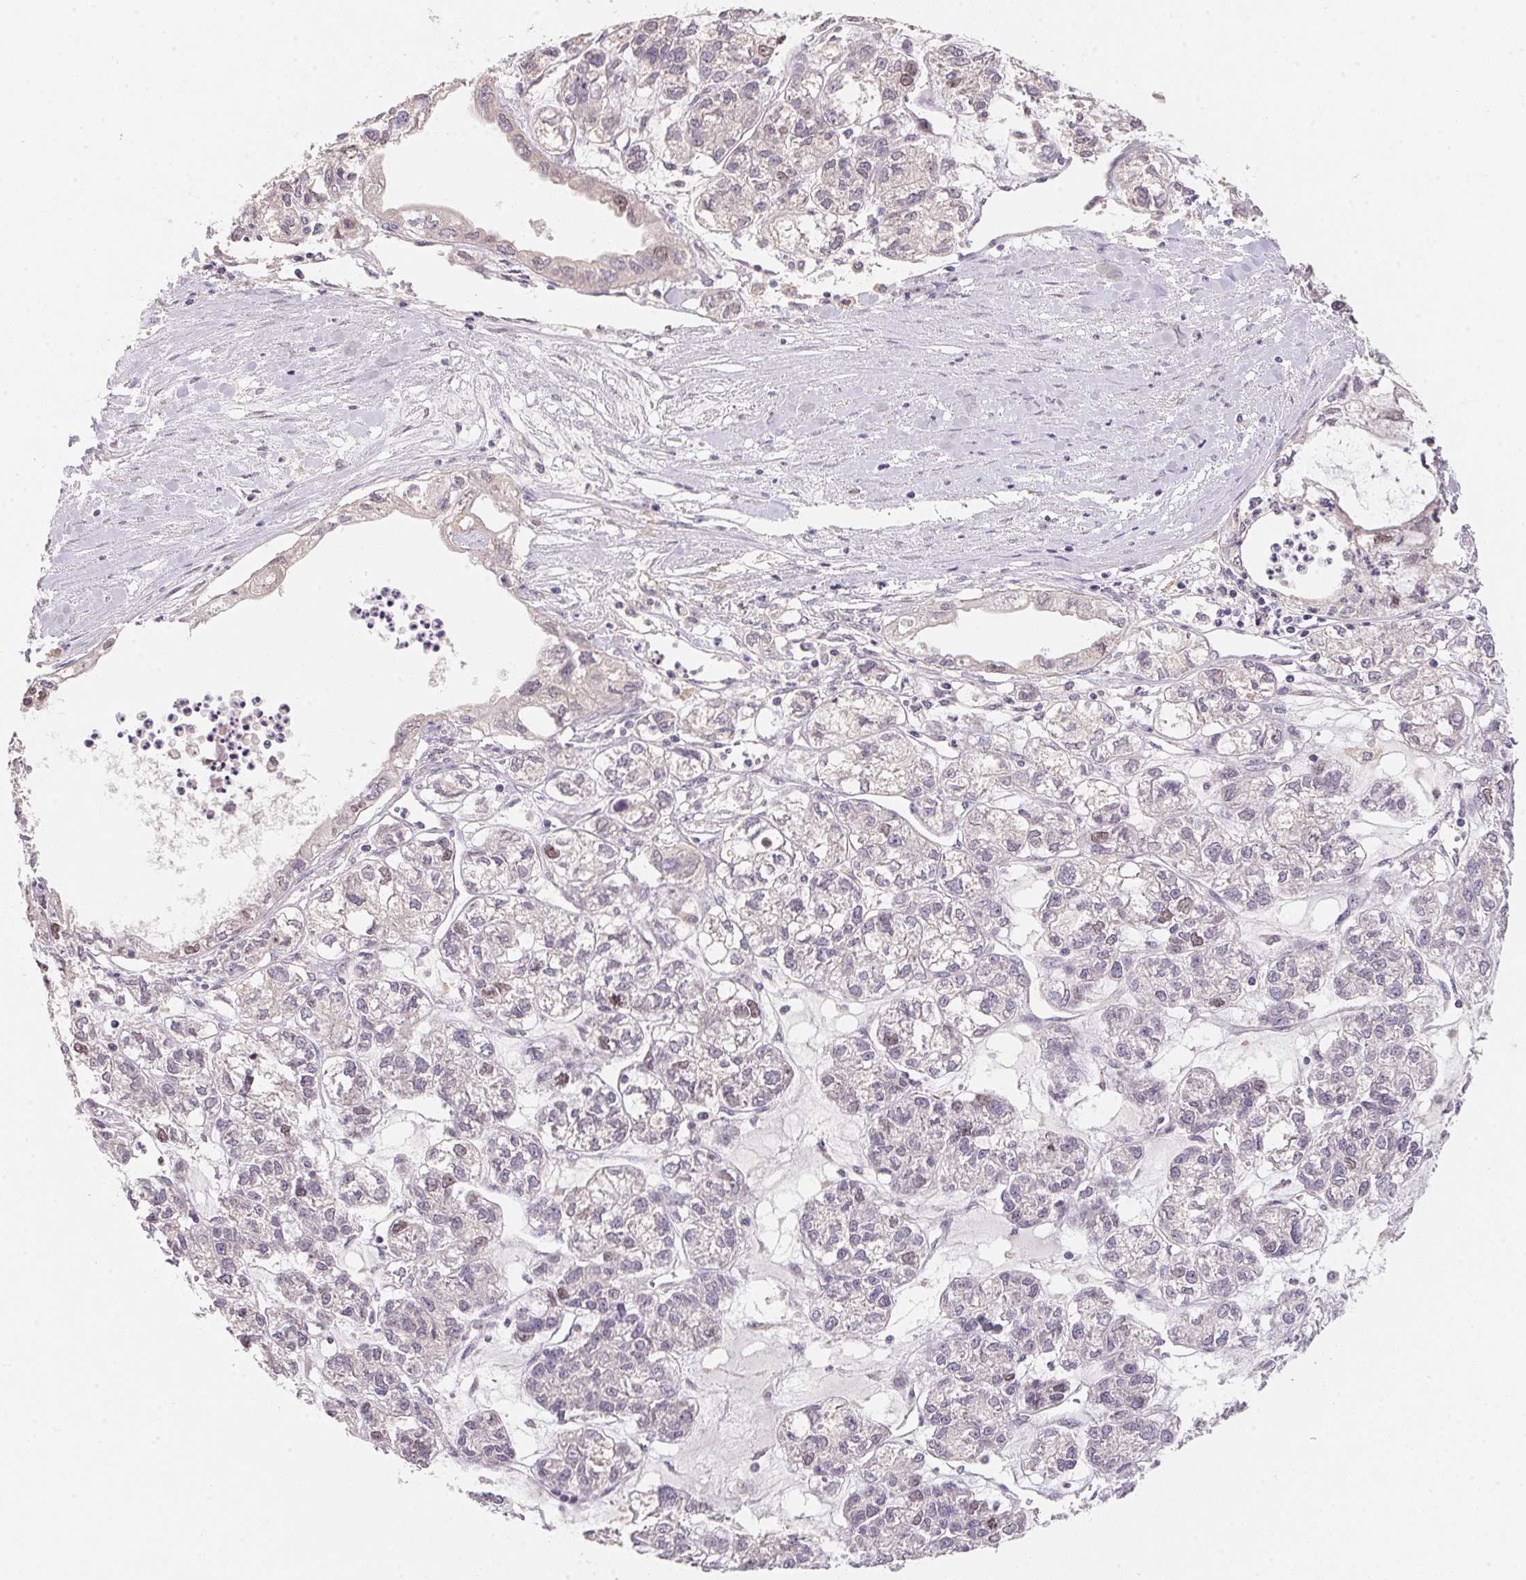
{"staining": {"intensity": "negative", "quantity": "none", "location": "none"}, "tissue": "ovarian cancer", "cell_type": "Tumor cells", "image_type": "cancer", "snomed": [{"axis": "morphology", "description": "Carcinoma, endometroid"}, {"axis": "topography", "description": "Ovary"}], "caption": "Immunohistochemistry (IHC) photomicrograph of neoplastic tissue: human endometroid carcinoma (ovarian) stained with DAB (3,3'-diaminobenzidine) displays no significant protein expression in tumor cells.", "gene": "KIFC1", "patient": {"sex": "female", "age": 64}}